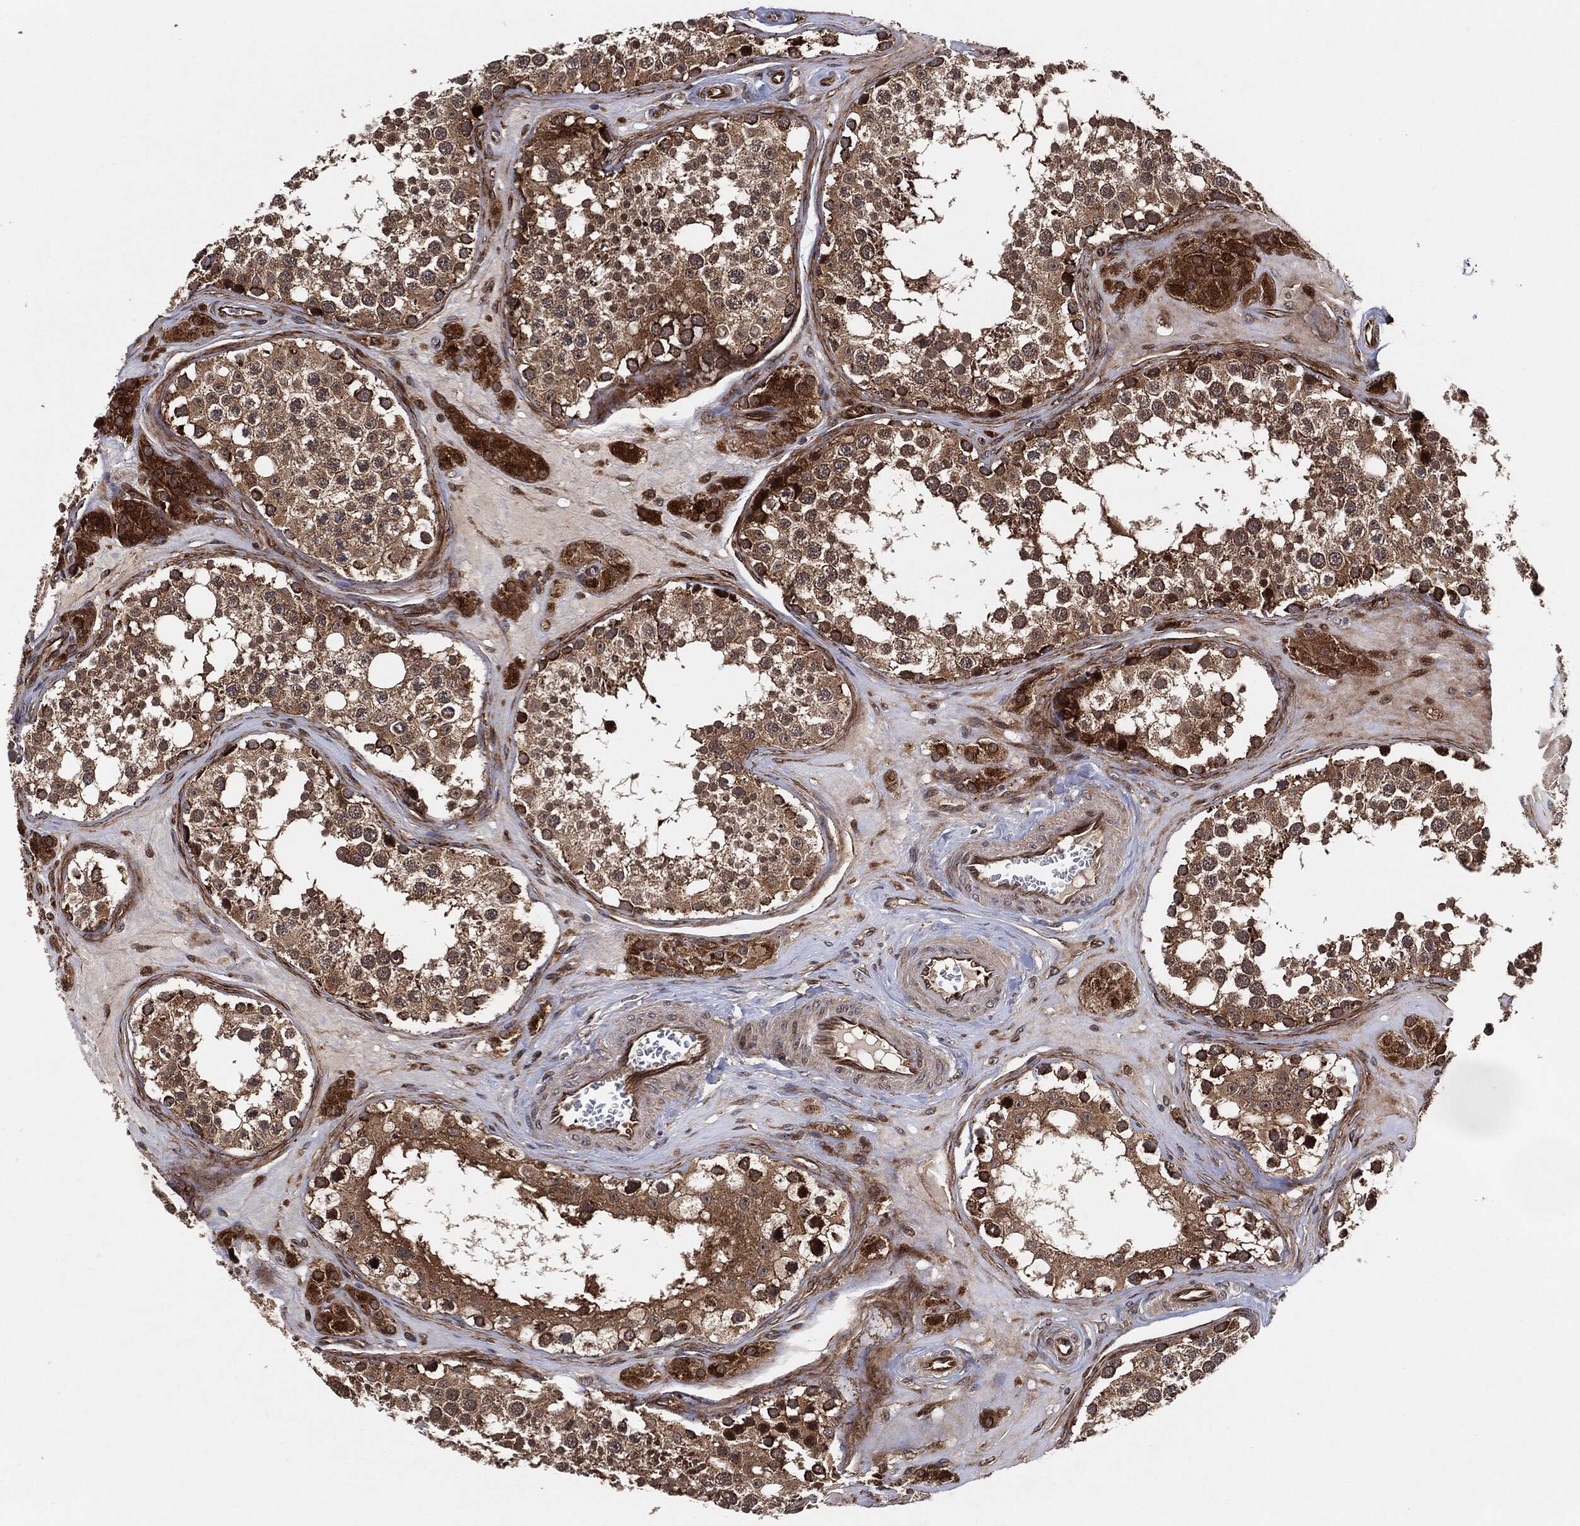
{"staining": {"intensity": "moderate", "quantity": ">75%", "location": "cytoplasmic/membranous"}, "tissue": "testis", "cell_type": "Cells in seminiferous ducts", "image_type": "normal", "snomed": [{"axis": "morphology", "description": "Normal tissue, NOS"}, {"axis": "topography", "description": "Testis"}], "caption": "This histopathology image shows unremarkable testis stained with immunohistochemistry to label a protein in brown. The cytoplasmic/membranous of cells in seminiferous ducts show moderate positivity for the protein. Nuclei are counter-stained blue.", "gene": "BCAR1", "patient": {"sex": "male", "age": 31}}